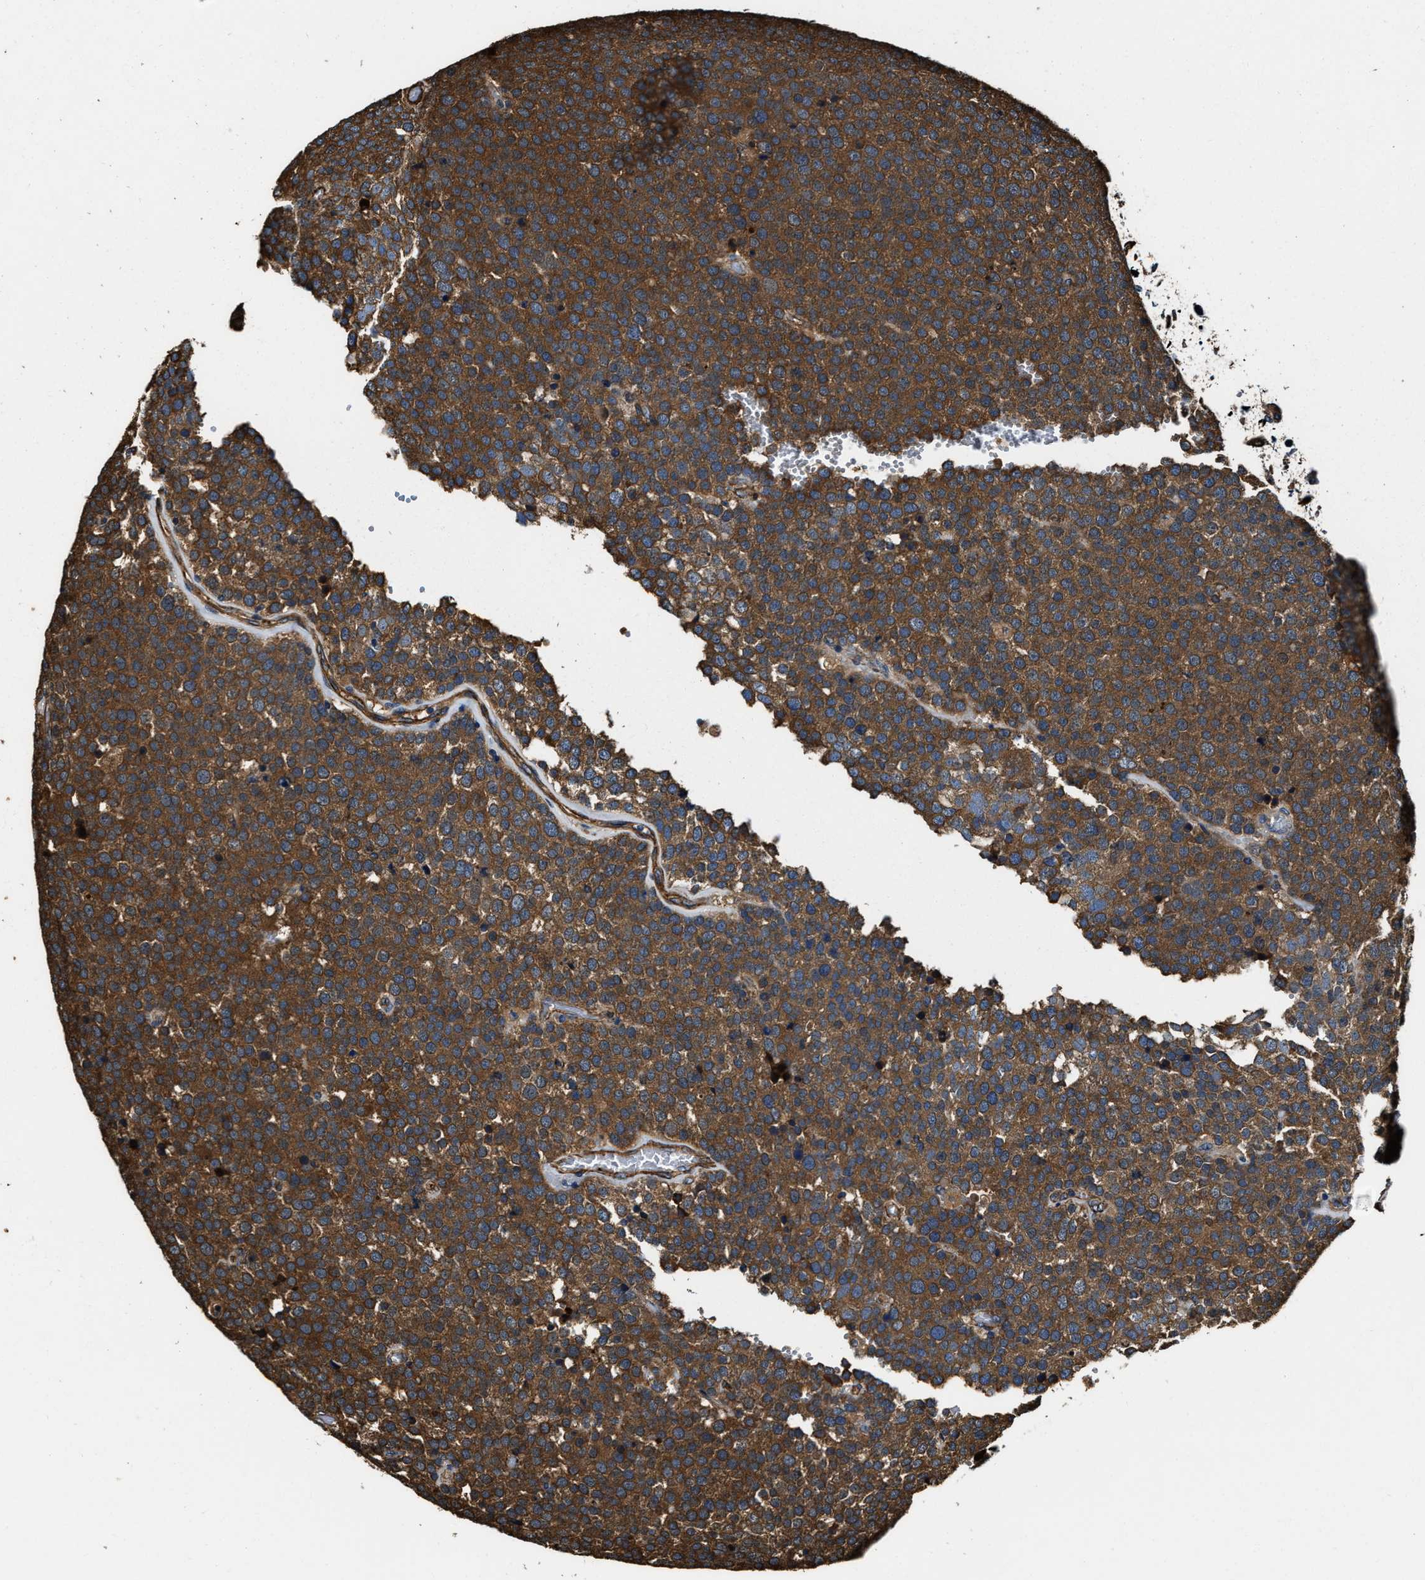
{"staining": {"intensity": "strong", "quantity": ">75%", "location": "cytoplasmic/membranous"}, "tissue": "testis cancer", "cell_type": "Tumor cells", "image_type": "cancer", "snomed": [{"axis": "morphology", "description": "Normal tissue, NOS"}, {"axis": "morphology", "description": "Seminoma, NOS"}, {"axis": "topography", "description": "Testis"}], "caption": "Testis cancer stained for a protein (brown) shows strong cytoplasmic/membranous positive expression in about >75% of tumor cells.", "gene": "GFRA3", "patient": {"sex": "male", "age": 71}}